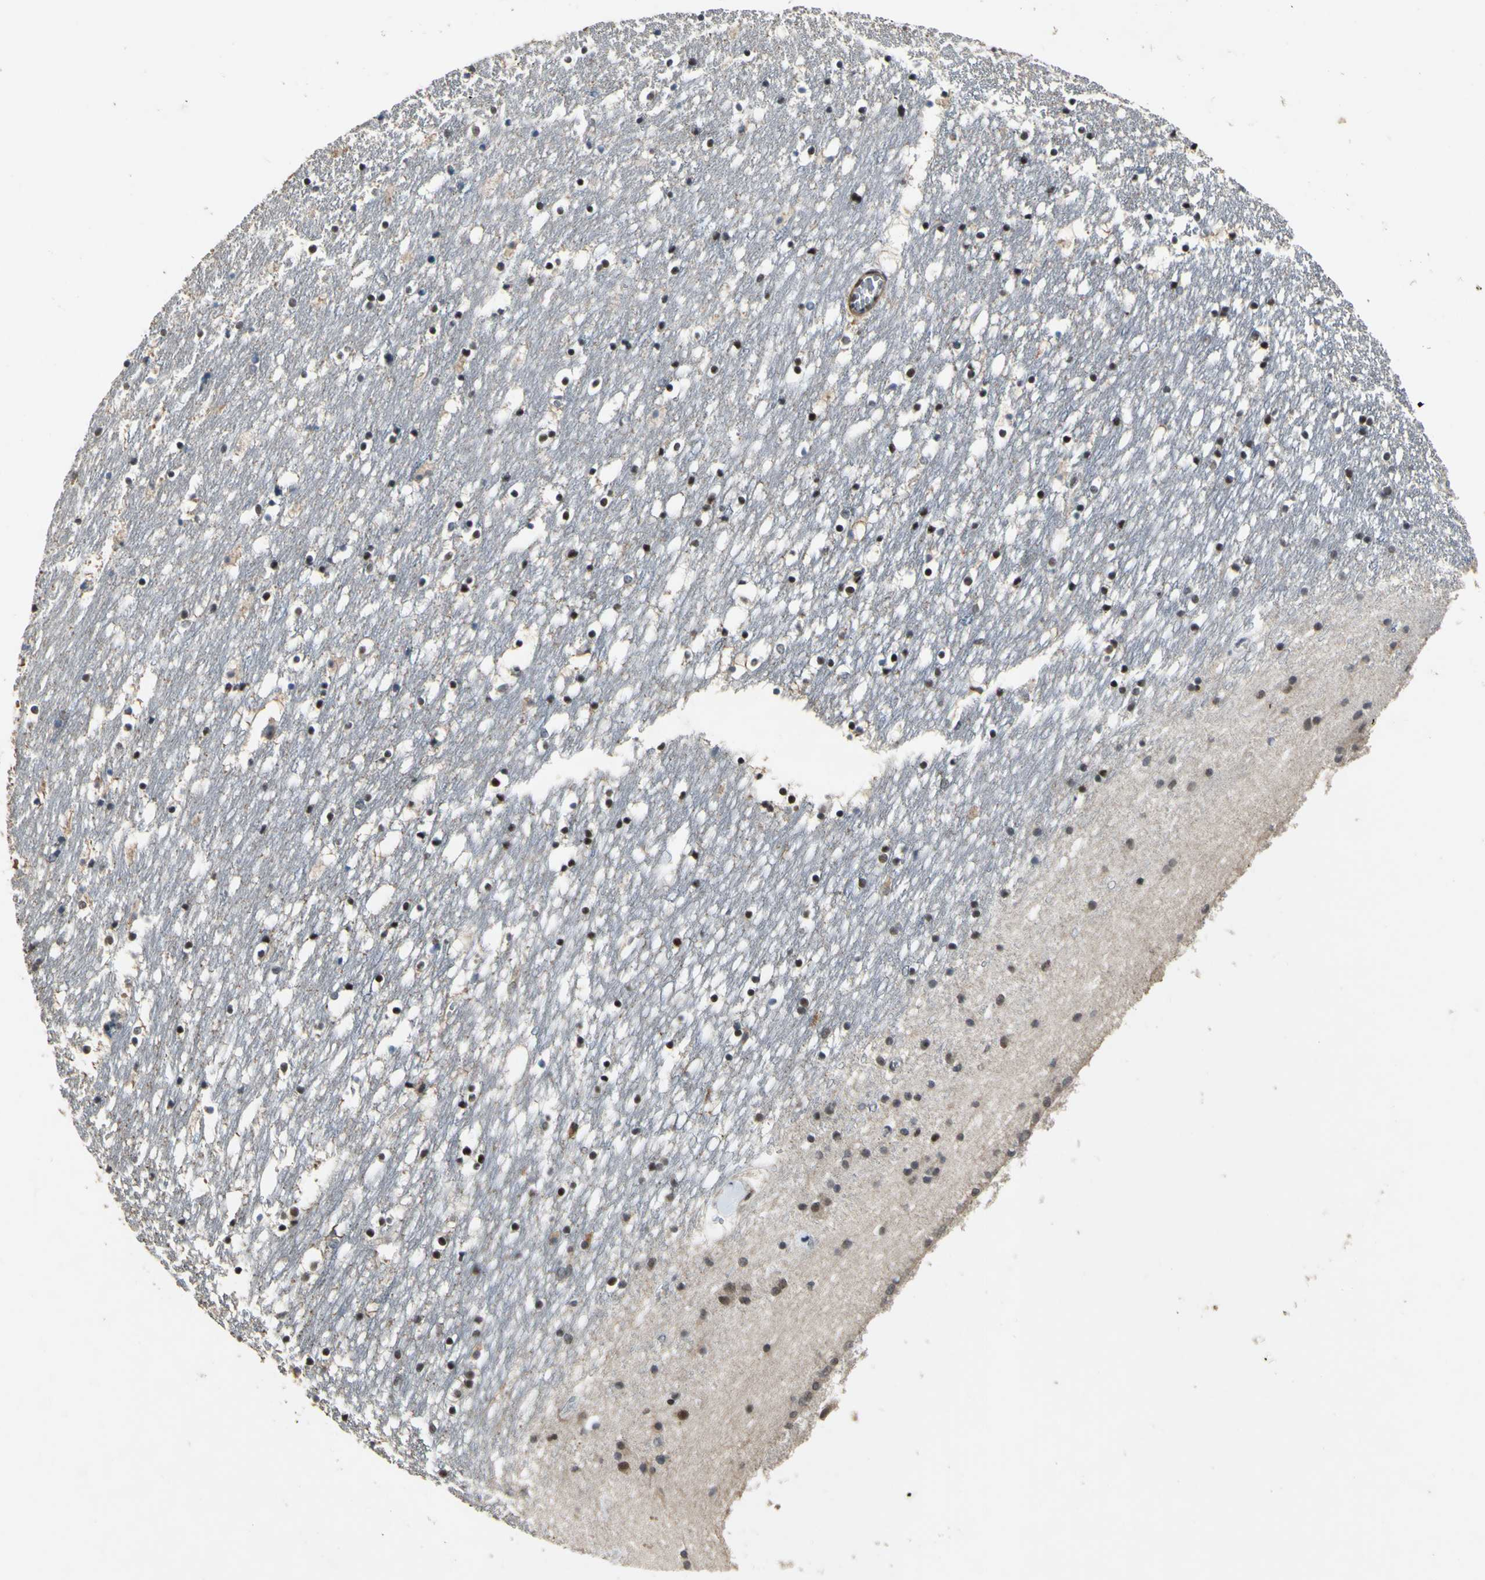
{"staining": {"intensity": "strong", "quantity": ">75%", "location": "nuclear"}, "tissue": "caudate", "cell_type": "Glial cells", "image_type": "normal", "snomed": [{"axis": "morphology", "description": "Normal tissue, NOS"}, {"axis": "topography", "description": "Lateral ventricle wall"}], "caption": "High-magnification brightfield microscopy of unremarkable caudate stained with DAB (3,3'-diaminobenzidine) (brown) and counterstained with hematoxylin (blue). glial cells exhibit strong nuclear staining is appreciated in approximately>75% of cells.", "gene": "ZNF174", "patient": {"sex": "male", "age": 45}}